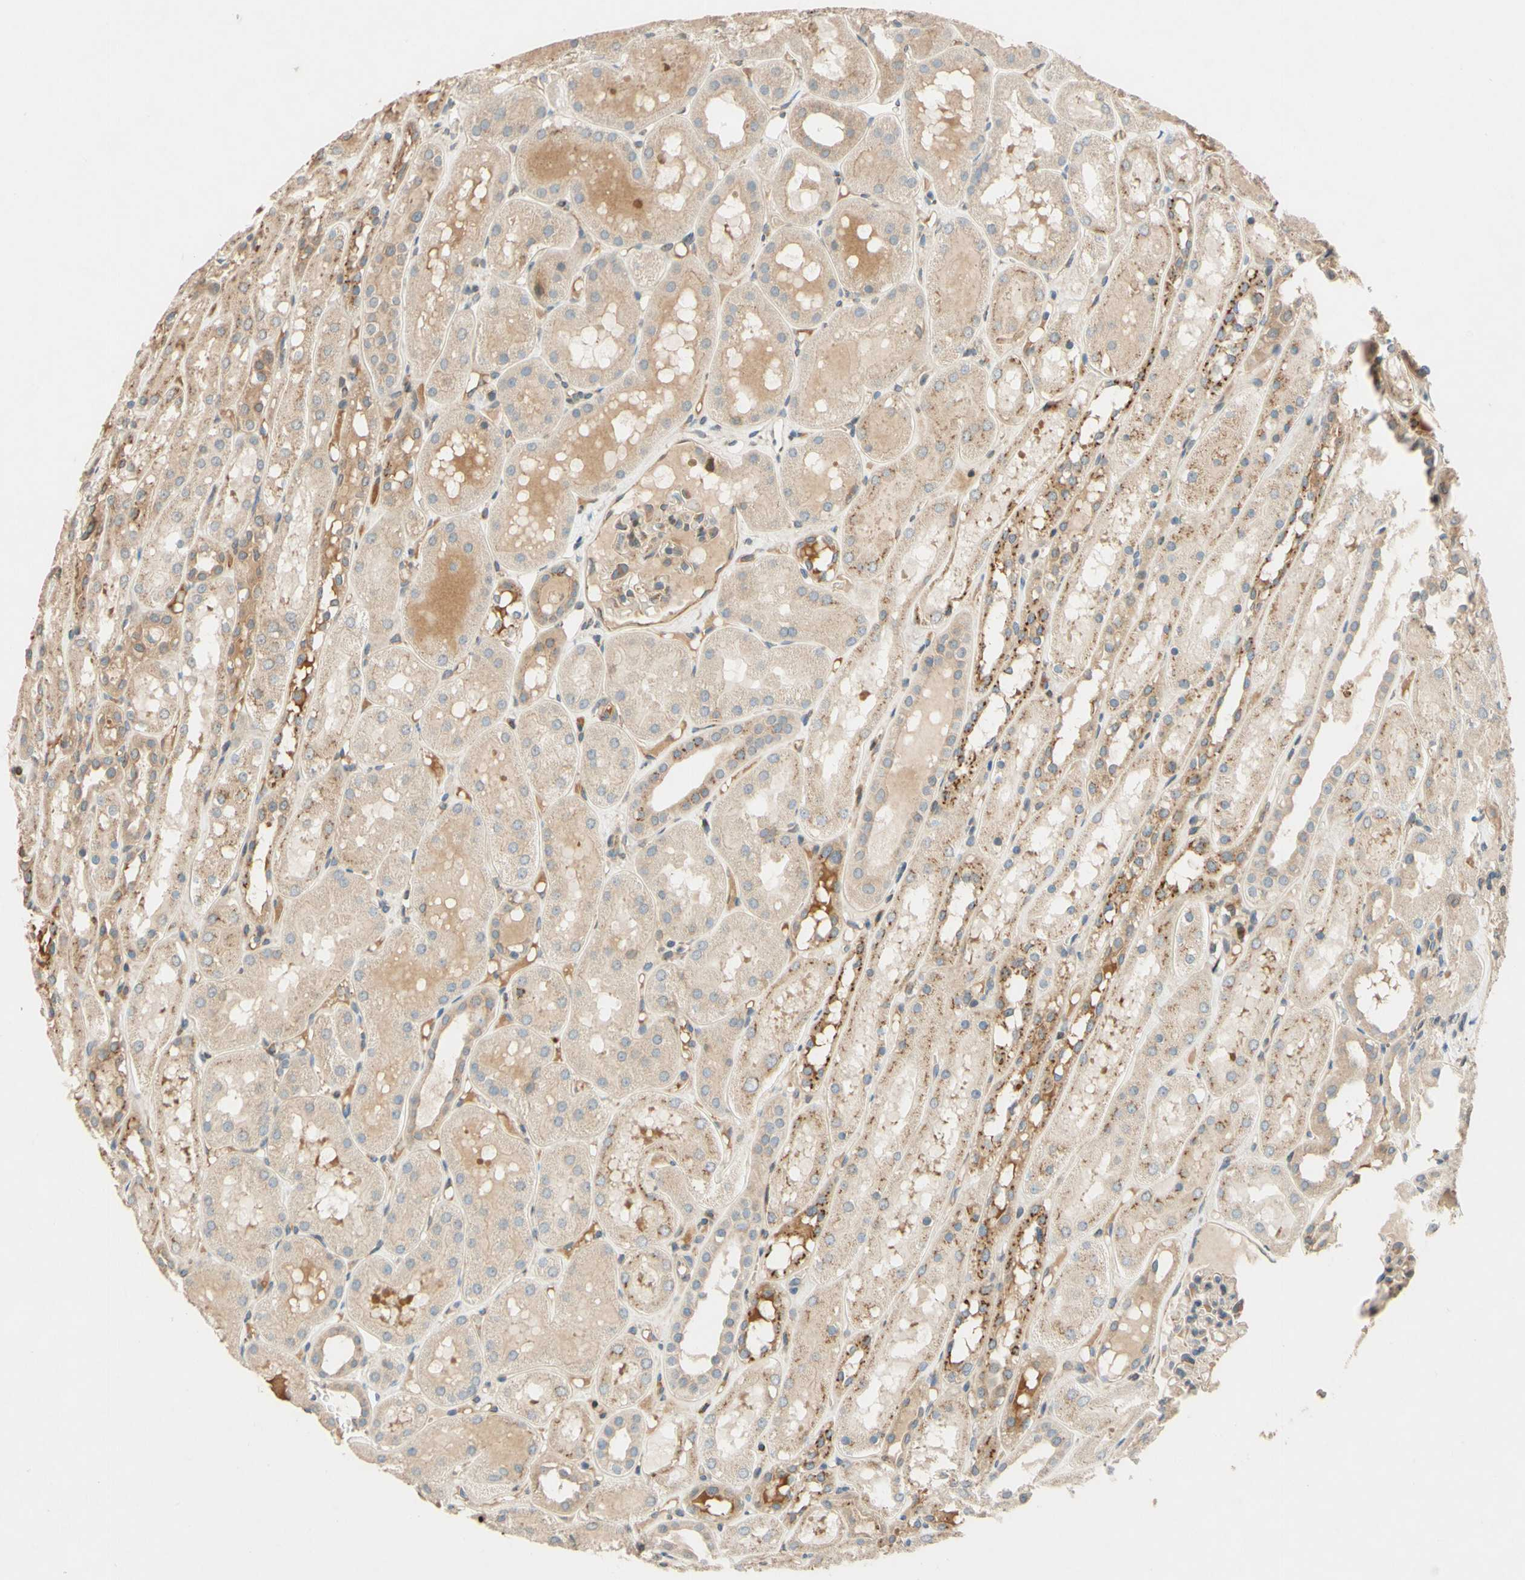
{"staining": {"intensity": "weak", "quantity": ">75%", "location": "cytoplasmic/membranous"}, "tissue": "kidney", "cell_type": "Cells in glomeruli", "image_type": "normal", "snomed": [{"axis": "morphology", "description": "Normal tissue, NOS"}, {"axis": "topography", "description": "Kidney"}, {"axis": "topography", "description": "Urinary bladder"}], "caption": "An immunohistochemistry (IHC) image of benign tissue is shown. Protein staining in brown highlights weak cytoplasmic/membranous positivity in kidney within cells in glomeruli. (brown staining indicates protein expression, while blue staining denotes nuclei).", "gene": "PTPRU", "patient": {"sex": "male", "age": 16}}